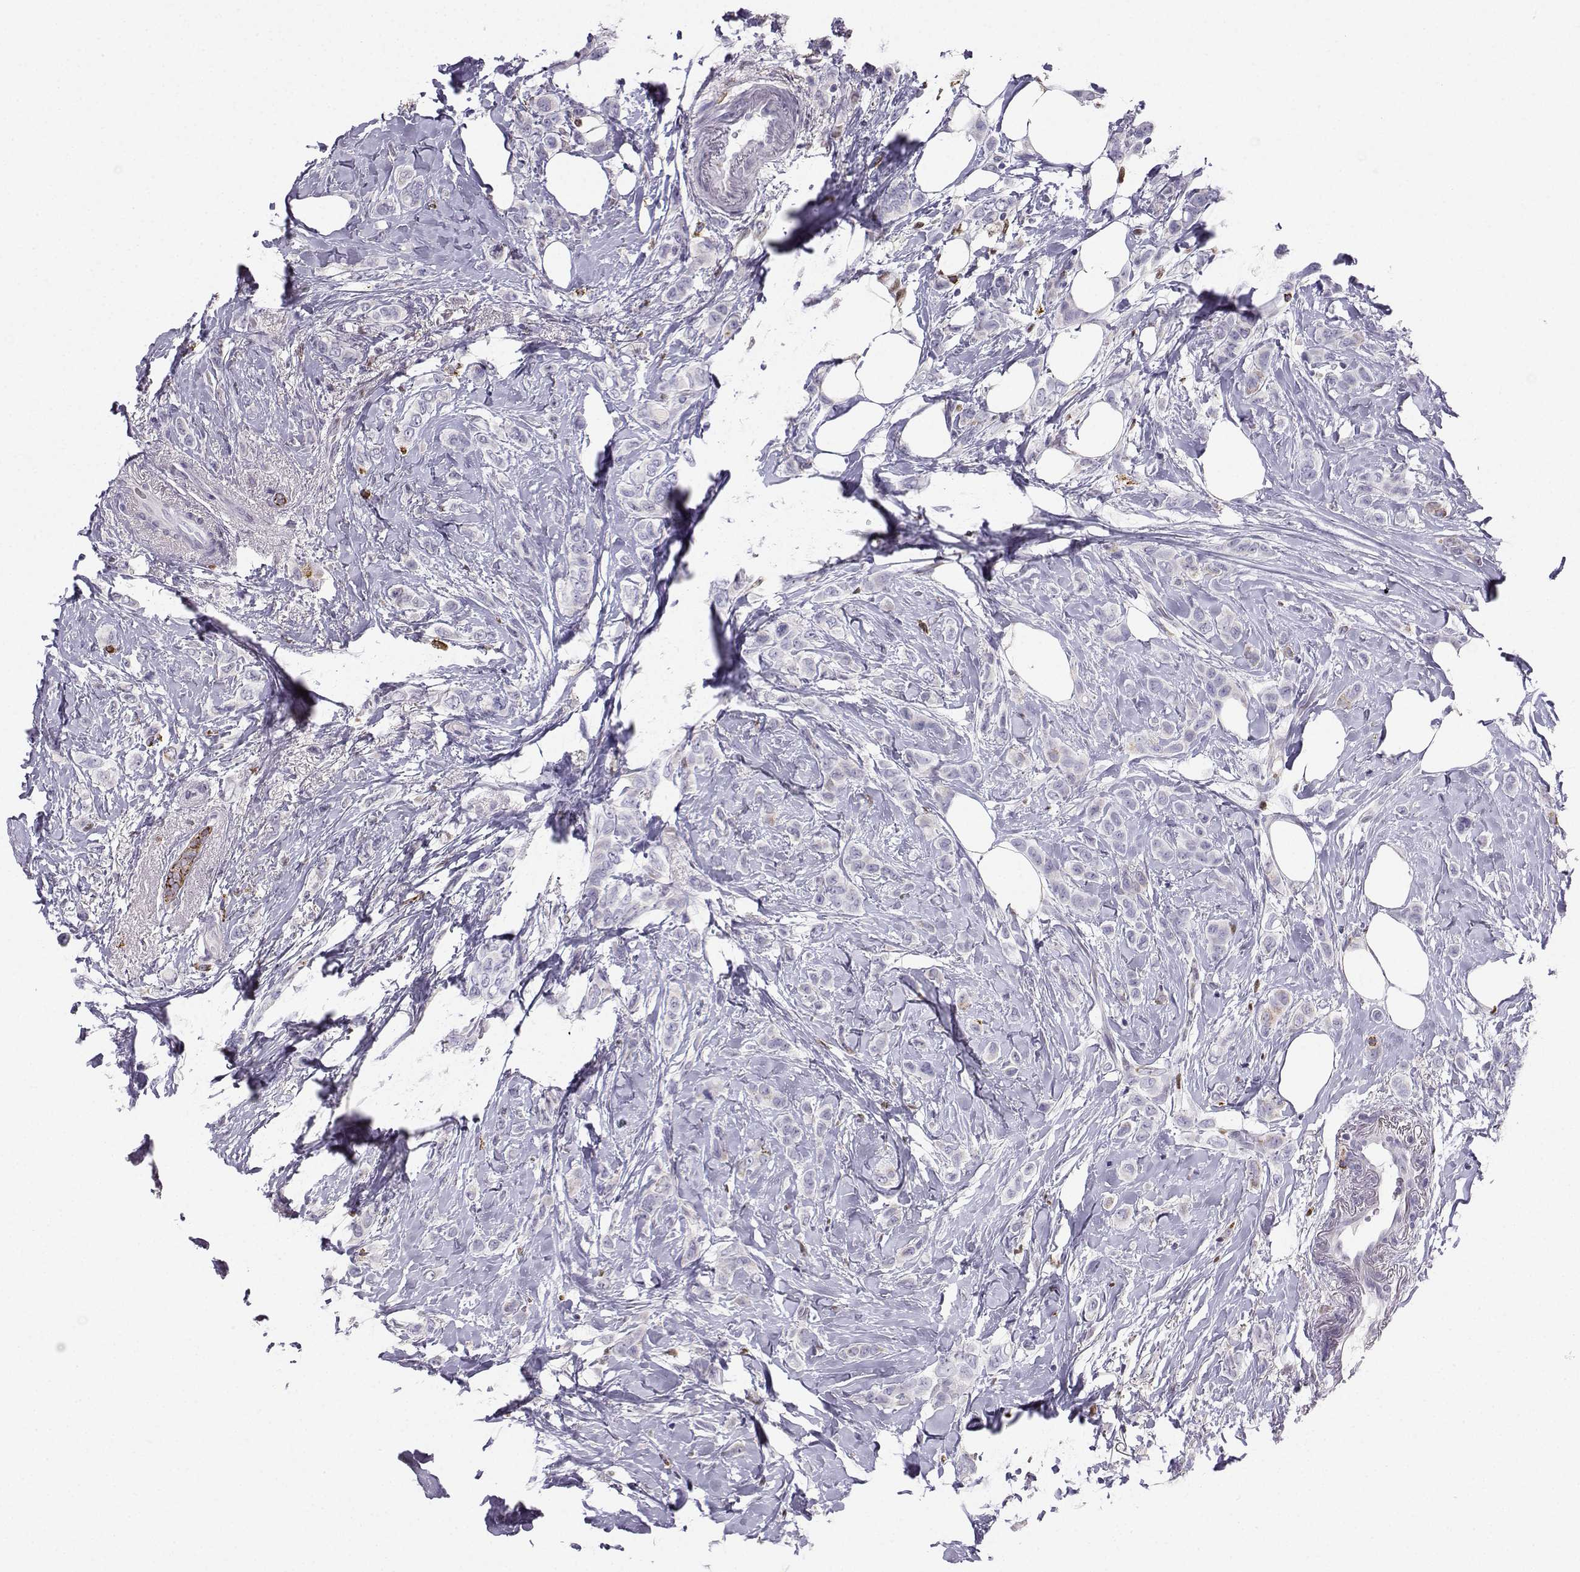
{"staining": {"intensity": "negative", "quantity": "none", "location": "none"}, "tissue": "breast cancer", "cell_type": "Tumor cells", "image_type": "cancer", "snomed": [{"axis": "morphology", "description": "Lobular carcinoma"}, {"axis": "topography", "description": "Breast"}], "caption": "High magnification brightfield microscopy of lobular carcinoma (breast) stained with DAB (brown) and counterstained with hematoxylin (blue): tumor cells show no significant staining.", "gene": "DCLK3", "patient": {"sex": "female", "age": 66}}